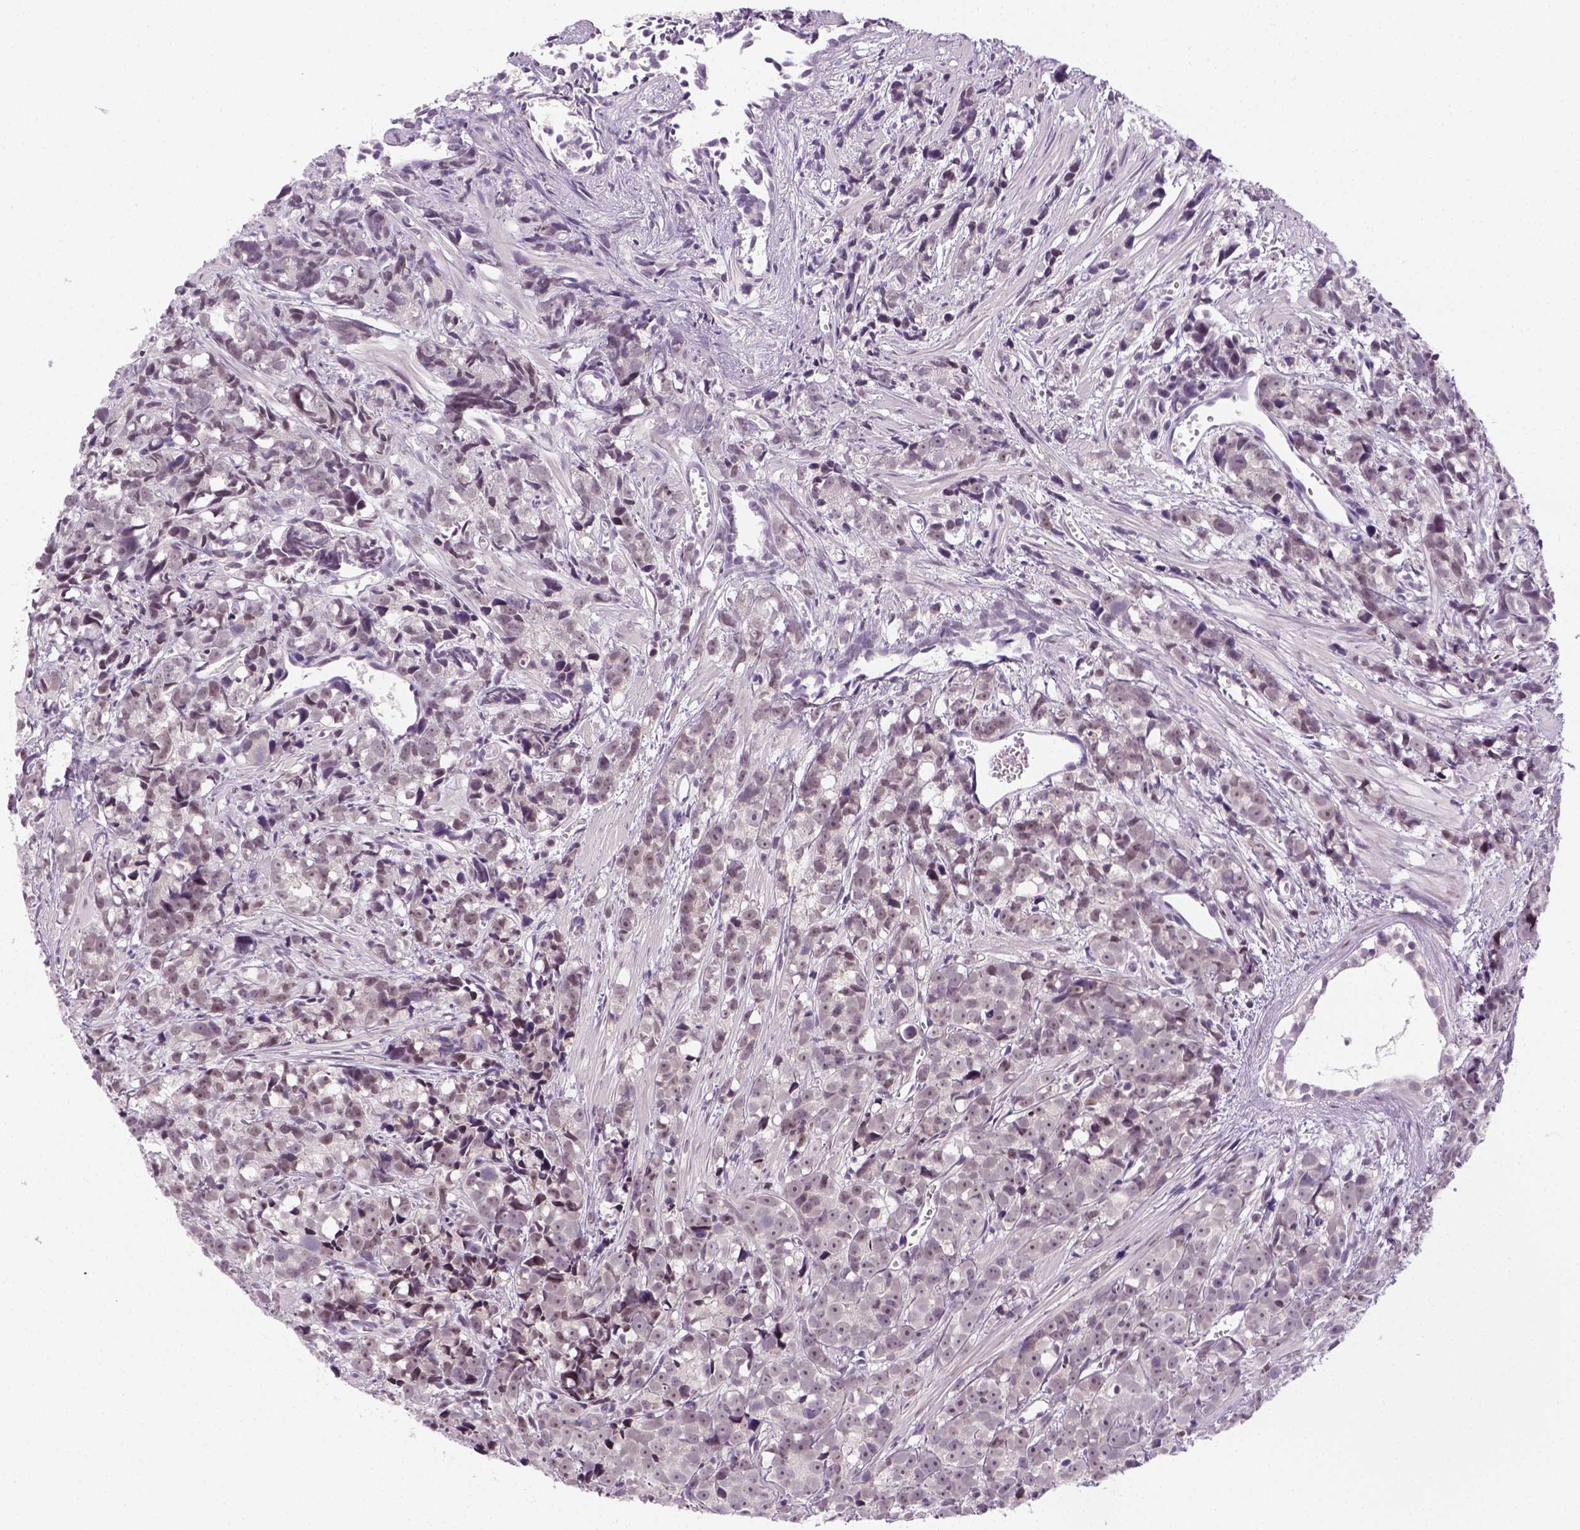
{"staining": {"intensity": "negative", "quantity": "none", "location": "none"}, "tissue": "prostate cancer", "cell_type": "Tumor cells", "image_type": "cancer", "snomed": [{"axis": "morphology", "description": "Adenocarcinoma, High grade"}, {"axis": "topography", "description": "Prostate"}], "caption": "IHC of human prostate adenocarcinoma (high-grade) exhibits no positivity in tumor cells.", "gene": "MAGEB3", "patient": {"sex": "male", "age": 77}}